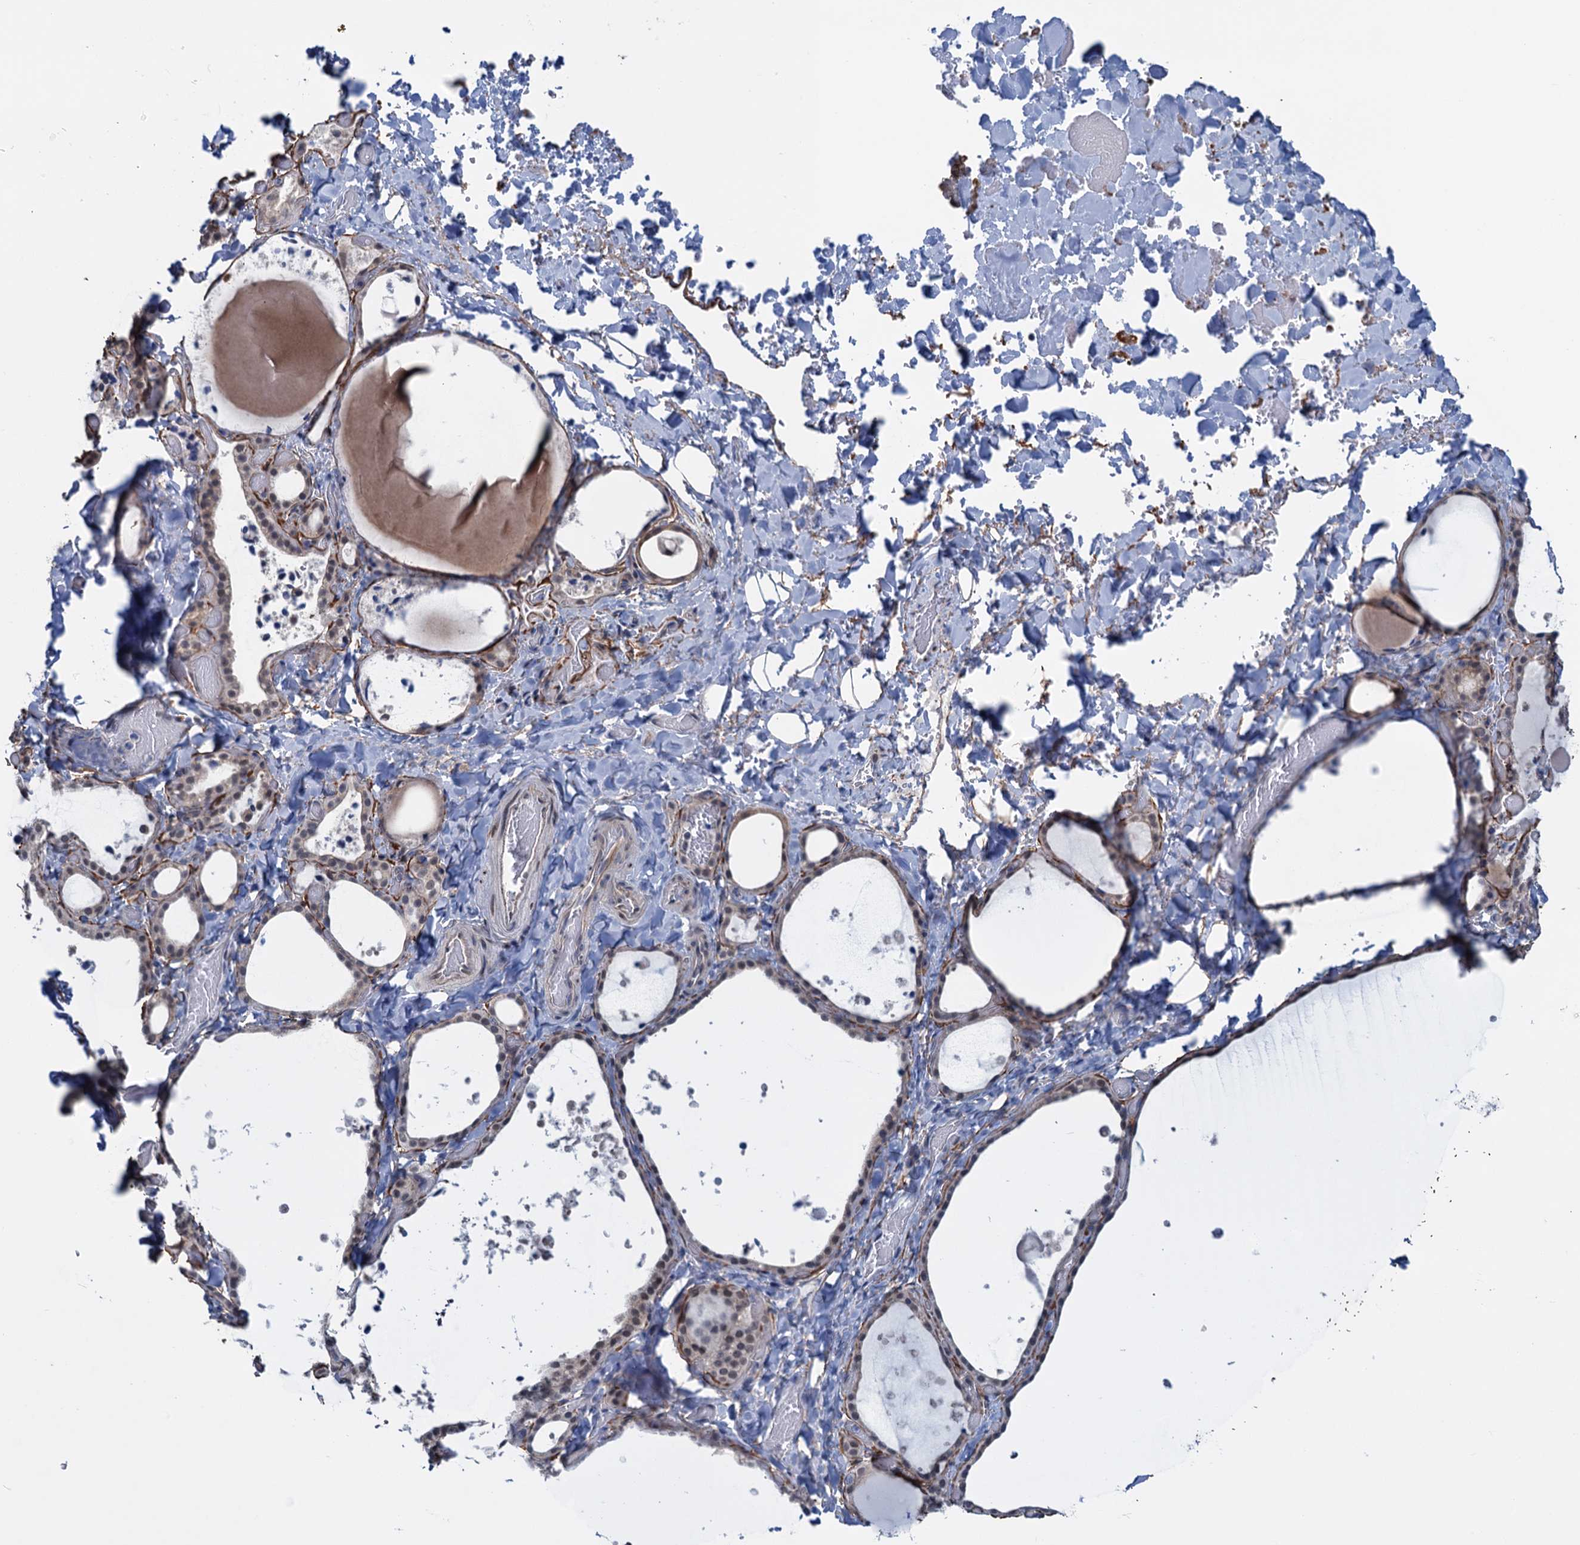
{"staining": {"intensity": "moderate", "quantity": ">75%", "location": "nuclear"}, "tissue": "thyroid gland", "cell_type": "Glandular cells", "image_type": "normal", "snomed": [{"axis": "morphology", "description": "Normal tissue, NOS"}, {"axis": "topography", "description": "Thyroid gland"}], "caption": "IHC image of normal human thyroid gland stained for a protein (brown), which demonstrates medium levels of moderate nuclear expression in approximately >75% of glandular cells.", "gene": "SAE1", "patient": {"sex": "female", "age": 44}}